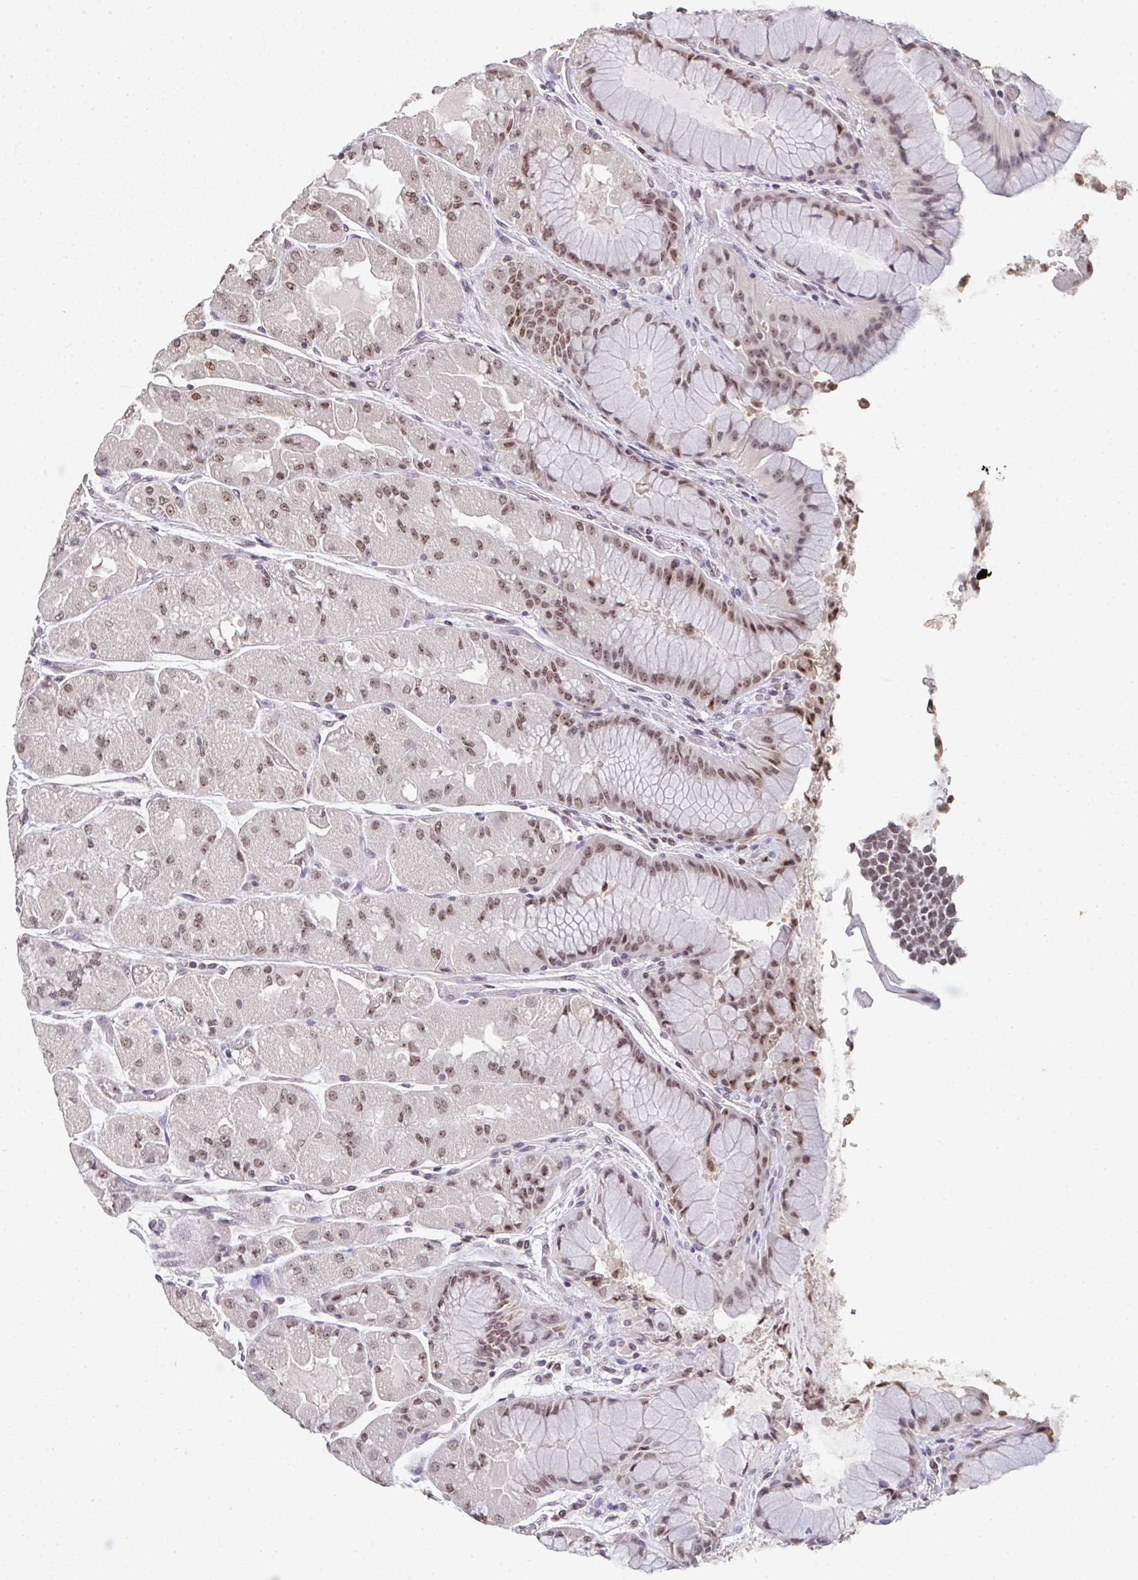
{"staining": {"intensity": "moderate", "quantity": ">75%", "location": "nuclear"}, "tissue": "stomach", "cell_type": "Glandular cells", "image_type": "normal", "snomed": [{"axis": "morphology", "description": "Normal tissue, NOS"}, {"axis": "topography", "description": "Stomach"}], "caption": "Immunohistochemistry of unremarkable human stomach displays medium levels of moderate nuclear expression in approximately >75% of glandular cells.", "gene": "DKC1", "patient": {"sex": "female", "age": 61}}